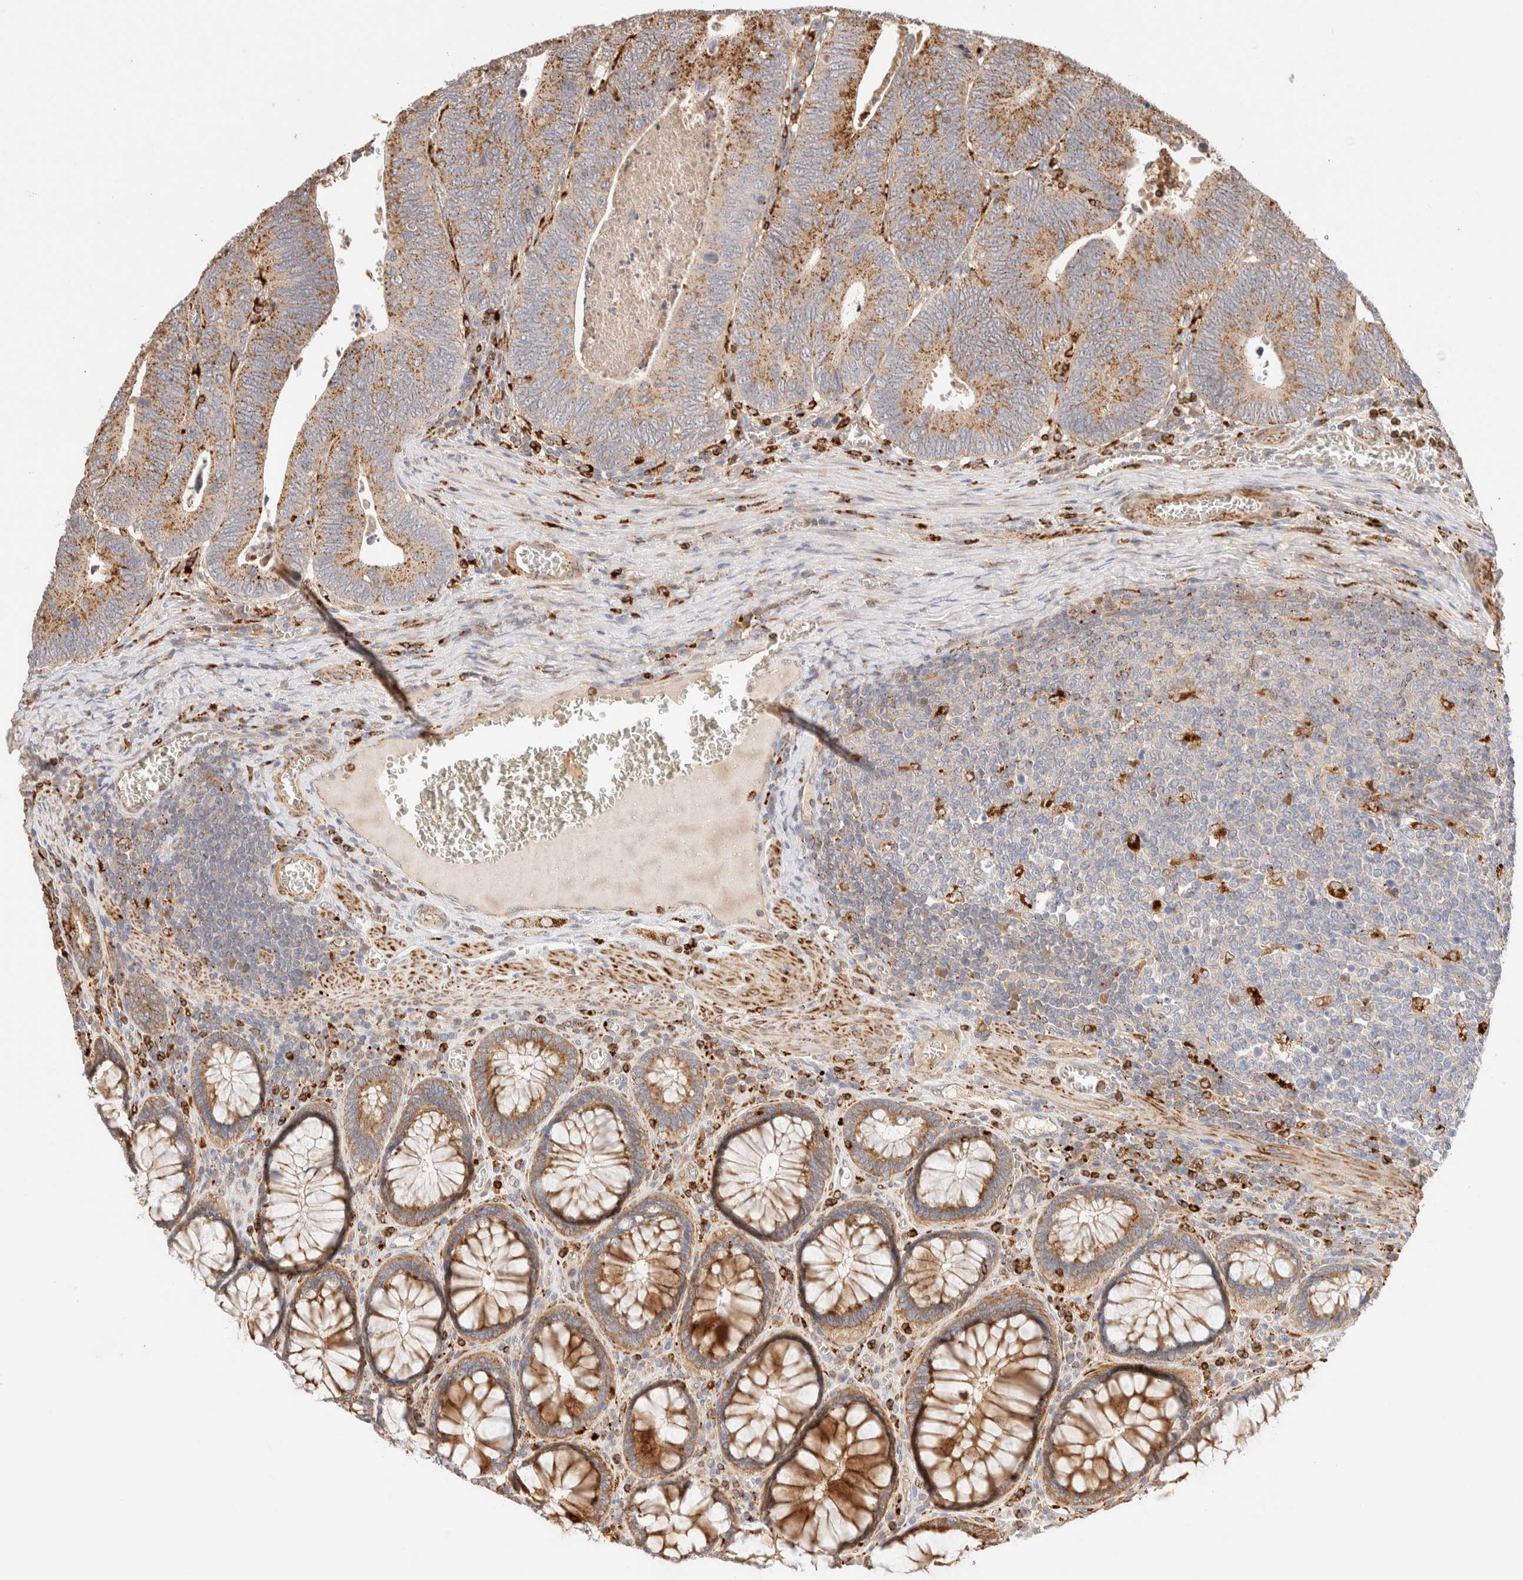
{"staining": {"intensity": "moderate", "quantity": "25%-75%", "location": "cytoplasmic/membranous"}, "tissue": "colorectal cancer", "cell_type": "Tumor cells", "image_type": "cancer", "snomed": [{"axis": "morphology", "description": "Inflammation, NOS"}, {"axis": "morphology", "description": "Adenocarcinoma, NOS"}, {"axis": "topography", "description": "Colon"}], "caption": "Protein expression analysis of colorectal cancer (adenocarcinoma) displays moderate cytoplasmic/membranous staining in approximately 25%-75% of tumor cells.", "gene": "RABEPK", "patient": {"sex": "male", "age": 72}}